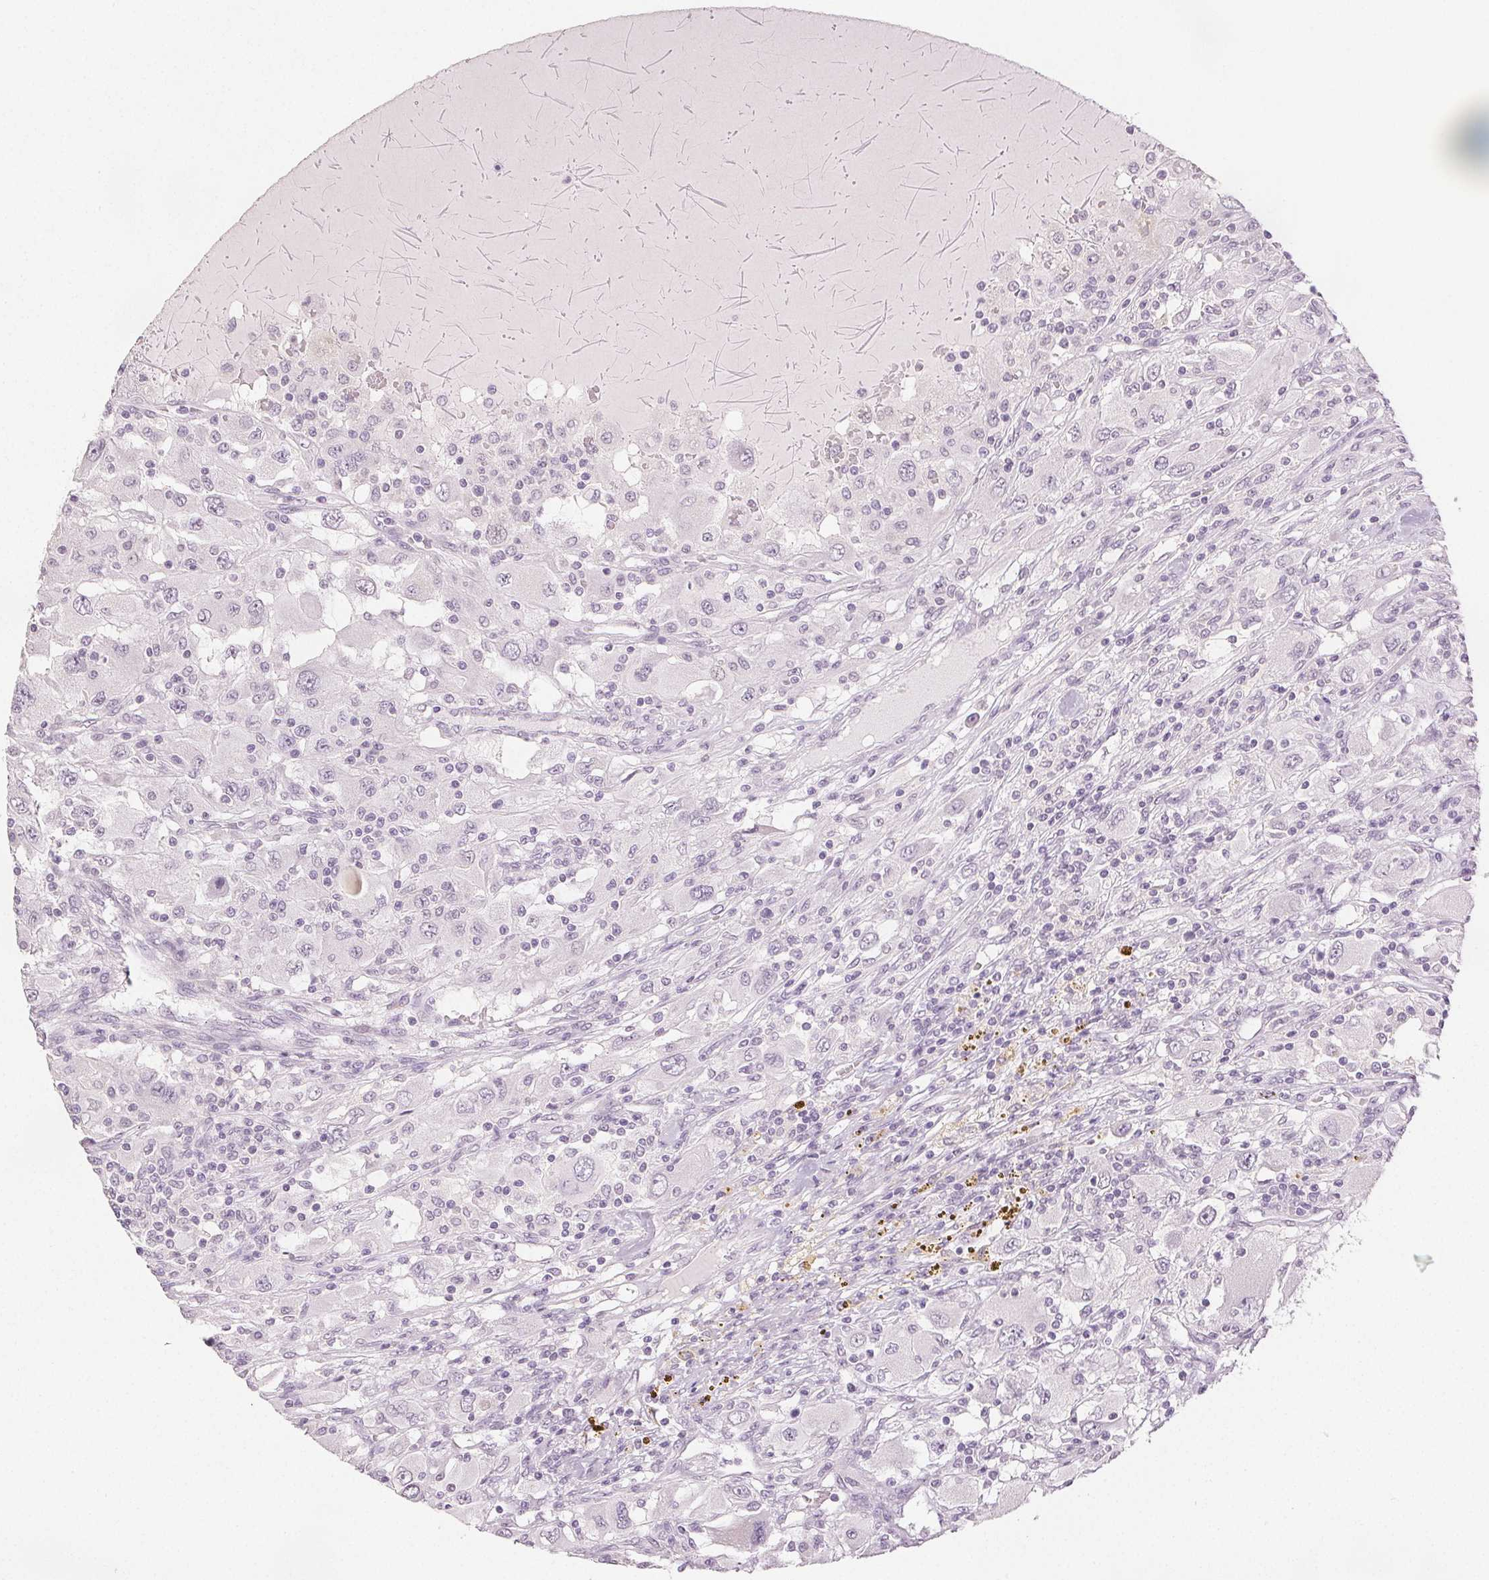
{"staining": {"intensity": "negative", "quantity": "none", "location": "none"}, "tissue": "renal cancer", "cell_type": "Tumor cells", "image_type": "cancer", "snomed": [{"axis": "morphology", "description": "Adenocarcinoma, NOS"}, {"axis": "topography", "description": "Kidney"}], "caption": "IHC micrograph of human renal cancer stained for a protein (brown), which demonstrates no positivity in tumor cells.", "gene": "SCGN", "patient": {"sex": "female", "age": 67}}